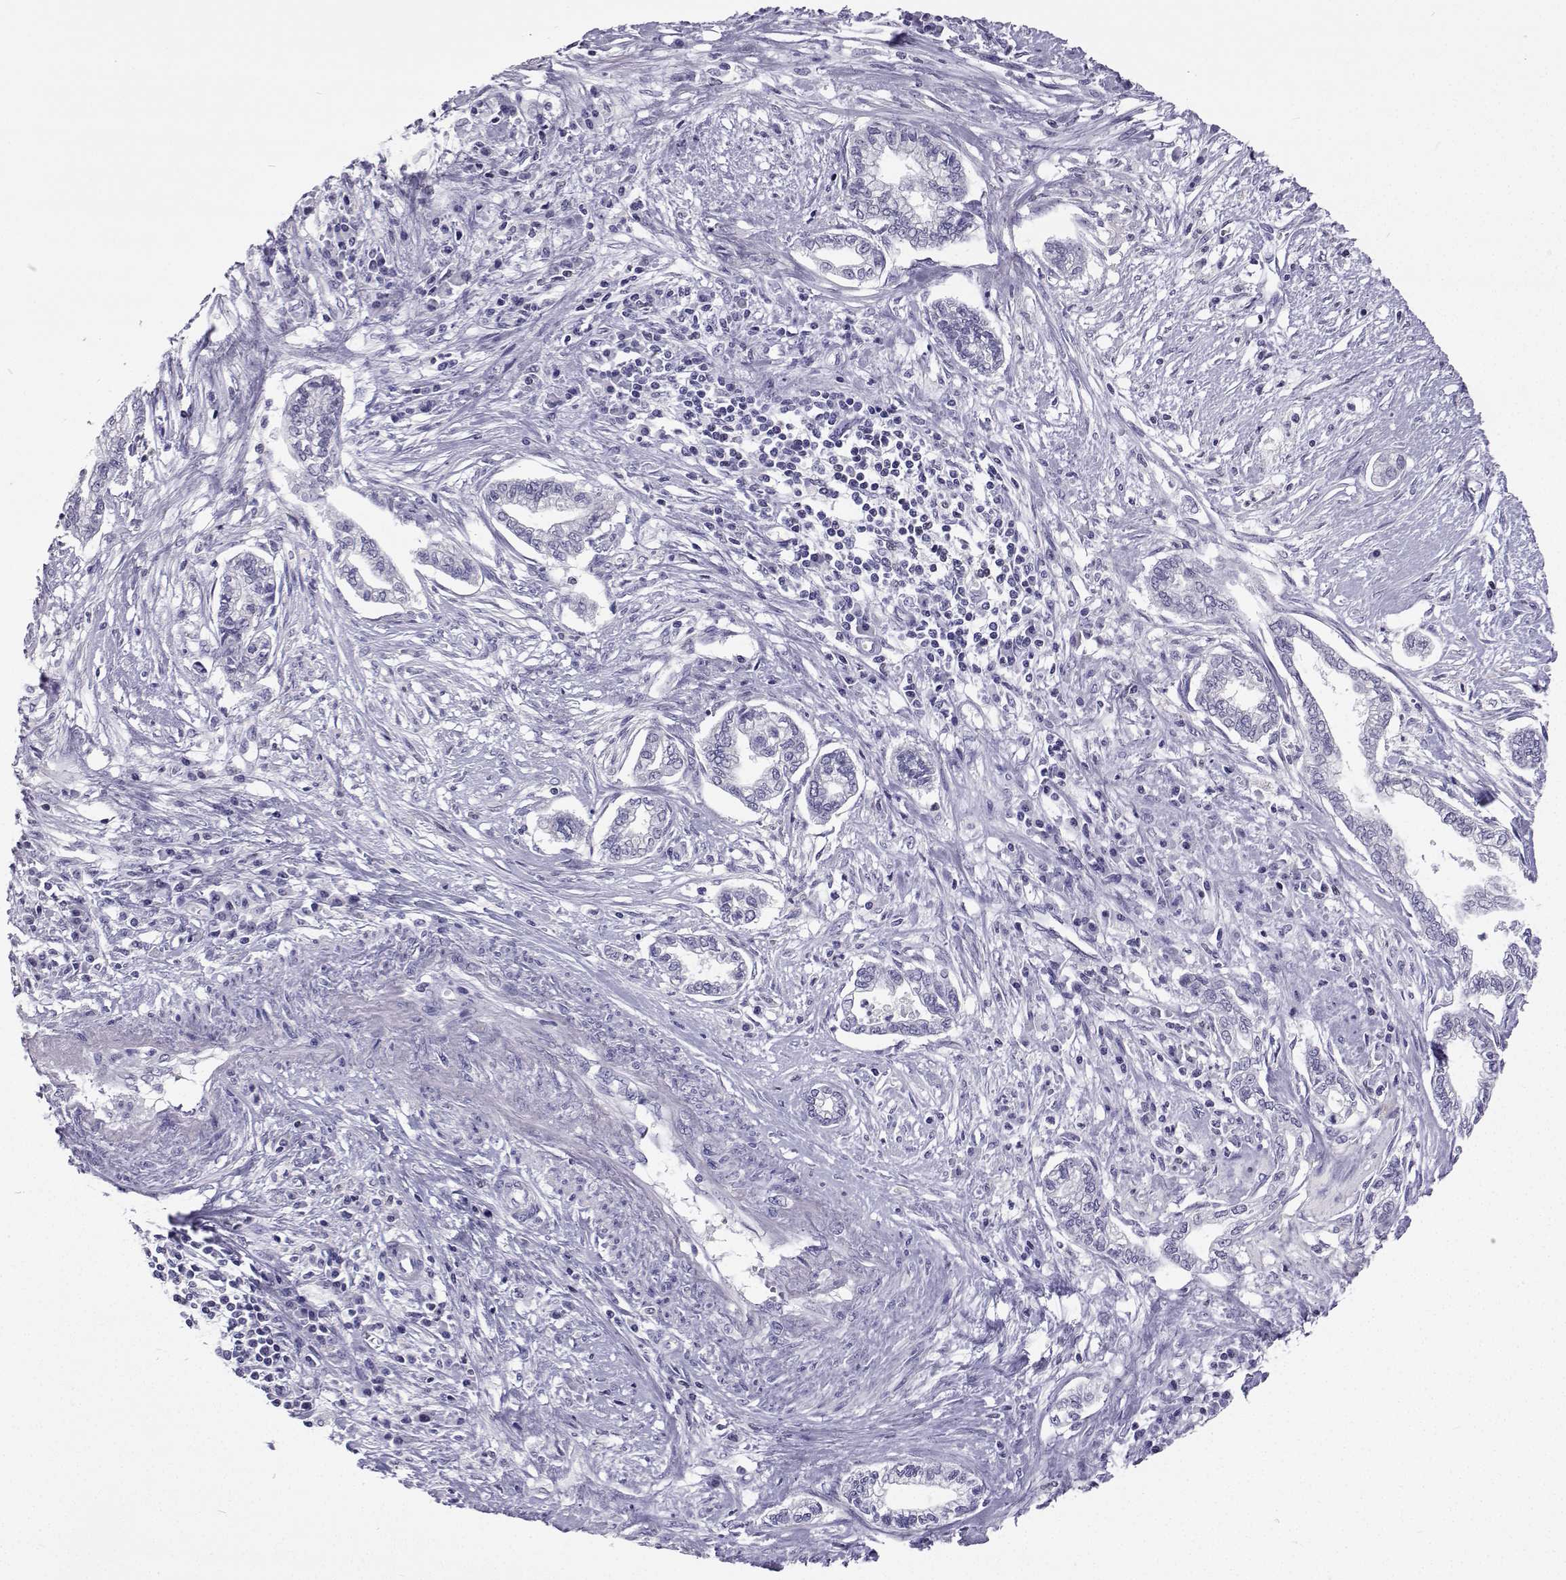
{"staining": {"intensity": "negative", "quantity": "none", "location": "none"}, "tissue": "cervical cancer", "cell_type": "Tumor cells", "image_type": "cancer", "snomed": [{"axis": "morphology", "description": "Adenocarcinoma, NOS"}, {"axis": "topography", "description": "Cervix"}], "caption": "This is an immunohistochemistry histopathology image of human cervical adenocarcinoma. There is no staining in tumor cells.", "gene": "GALM", "patient": {"sex": "female", "age": 62}}